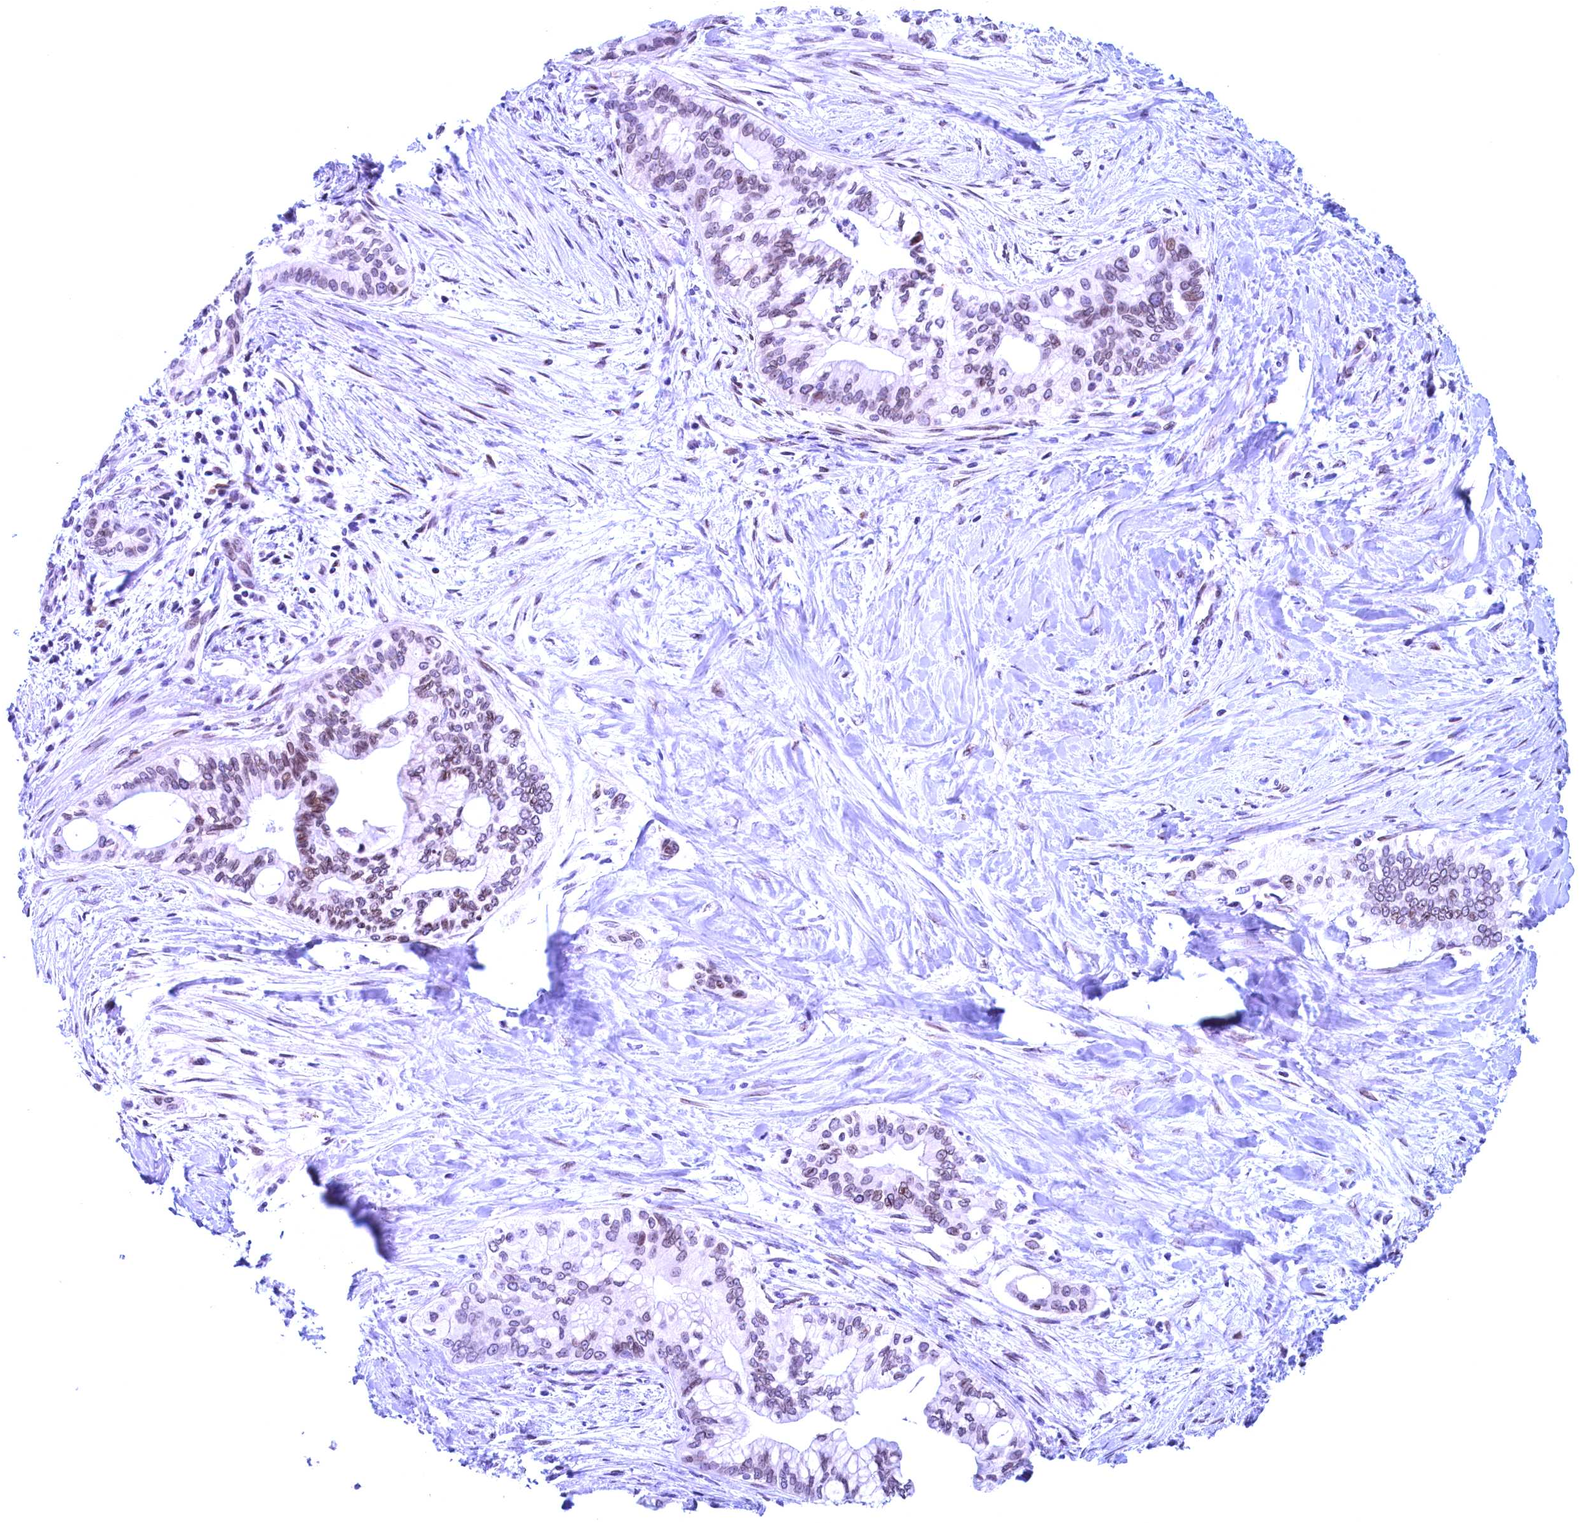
{"staining": {"intensity": "moderate", "quantity": "<25%", "location": "cytoplasmic/membranous,nuclear"}, "tissue": "pancreatic cancer", "cell_type": "Tumor cells", "image_type": "cancer", "snomed": [{"axis": "morphology", "description": "Adenocarcinoma, NOS"}, {"axis": "topography", "description": "Pancreas"}], "caption": "Protein staining of pancreatic adenocarcinoma tissue shows moderate cytoplasmic/membranous and nuclear staining in approximately <25% of tumor cells.", "gene": "GPSM1", "patient": {"sex": "male", "age": 46}}